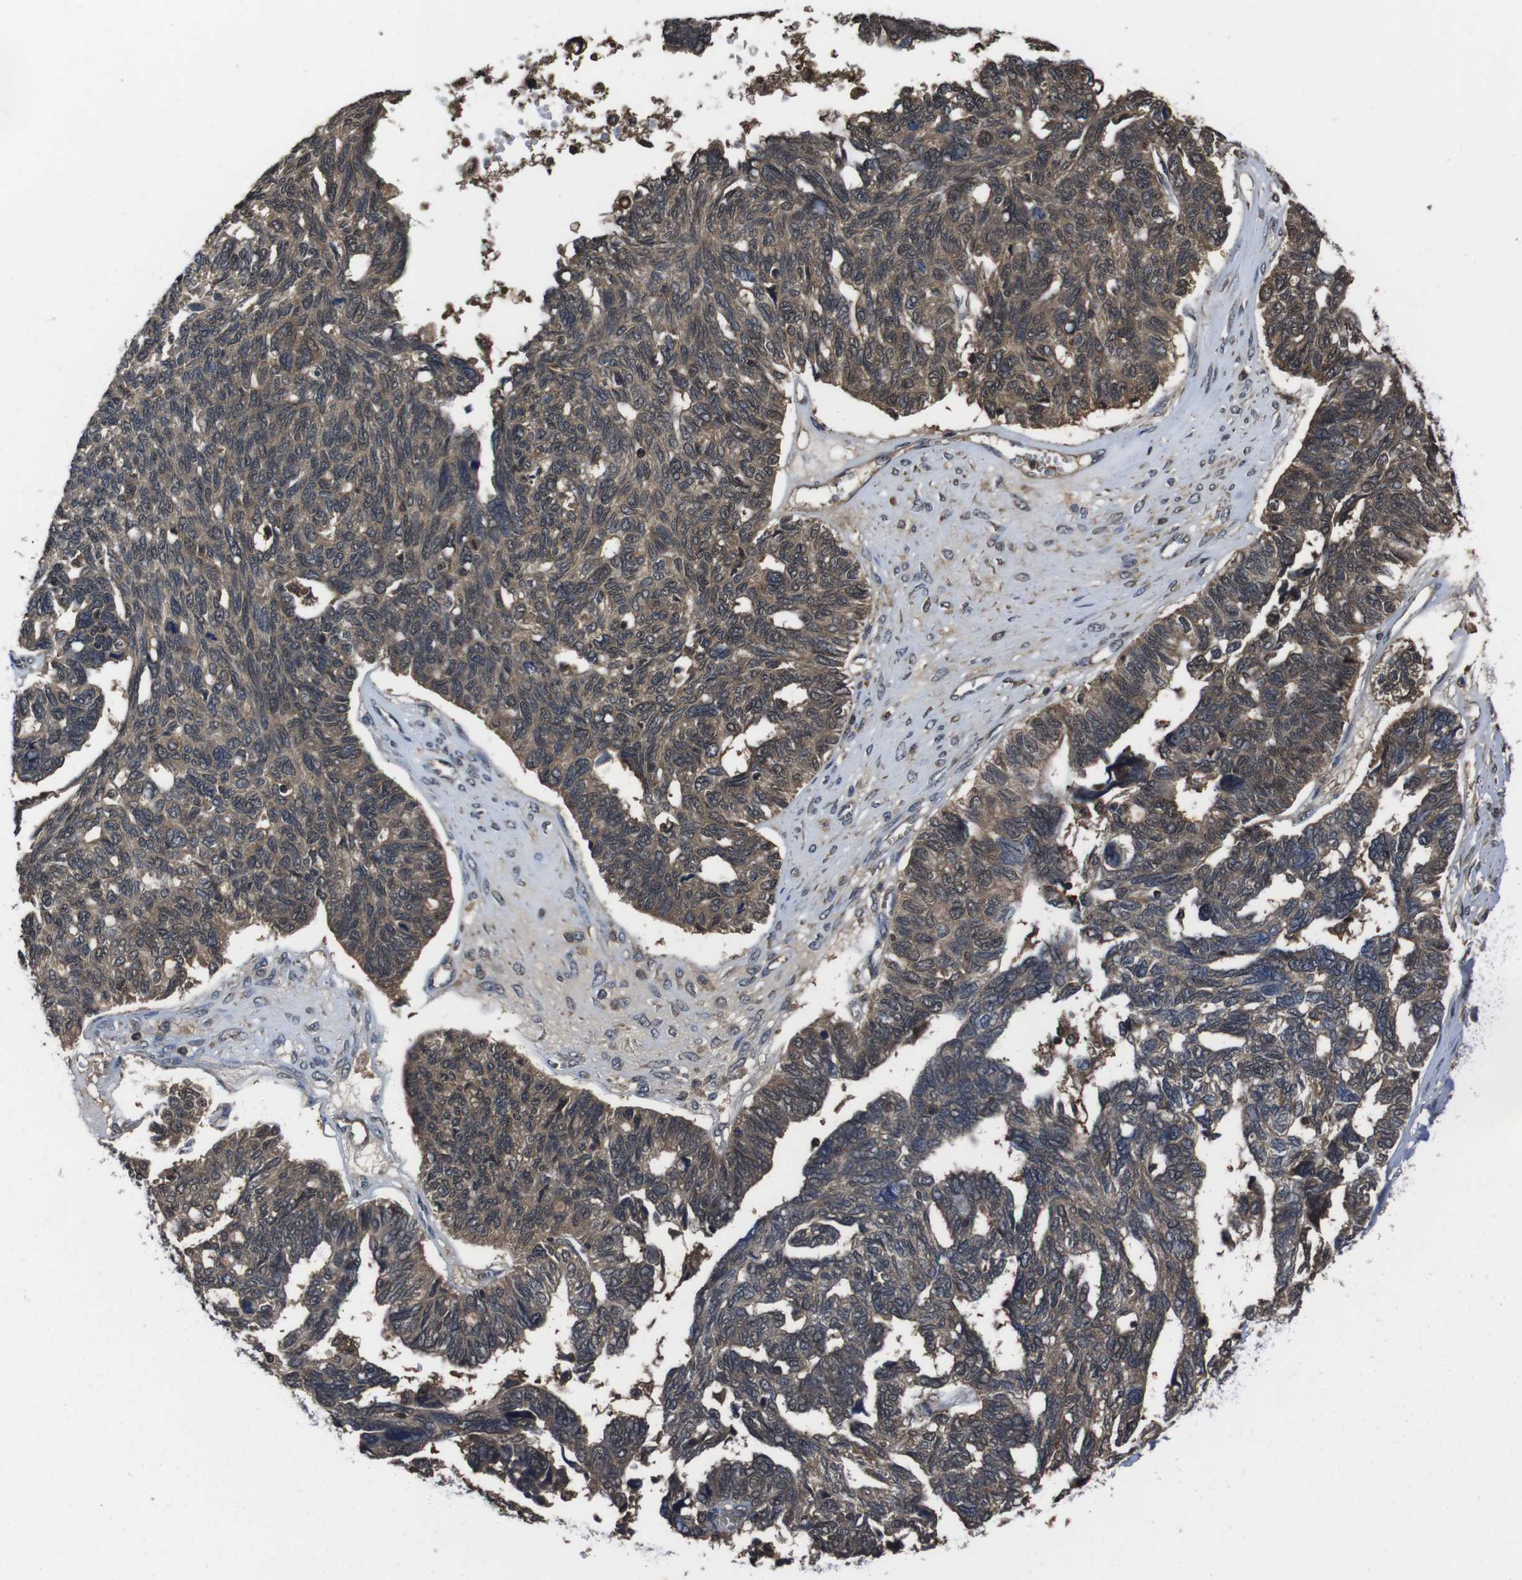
{"staining": {"intensity": "moderate", "quantity": ">75%", "location": "cytoplasmic/membranous"}, "tissue": "ovarian cancer", "cell_type": "Tumor cells", "image_type": "cancer", "snomed": [{"axis": "morphology", "description": "Cystadenocarcinoma, serous, NOS"}, {"axis": "topography", "description": "Ovary"}], "caption": "Ovarian cancer (serous cystadenocarcinoma) tissue shows moderate cytoplasmic/membranous staining in about >75% of tumor cells", "gene": "CXCL11", "patient": {"sex": "female", "age": 79}}